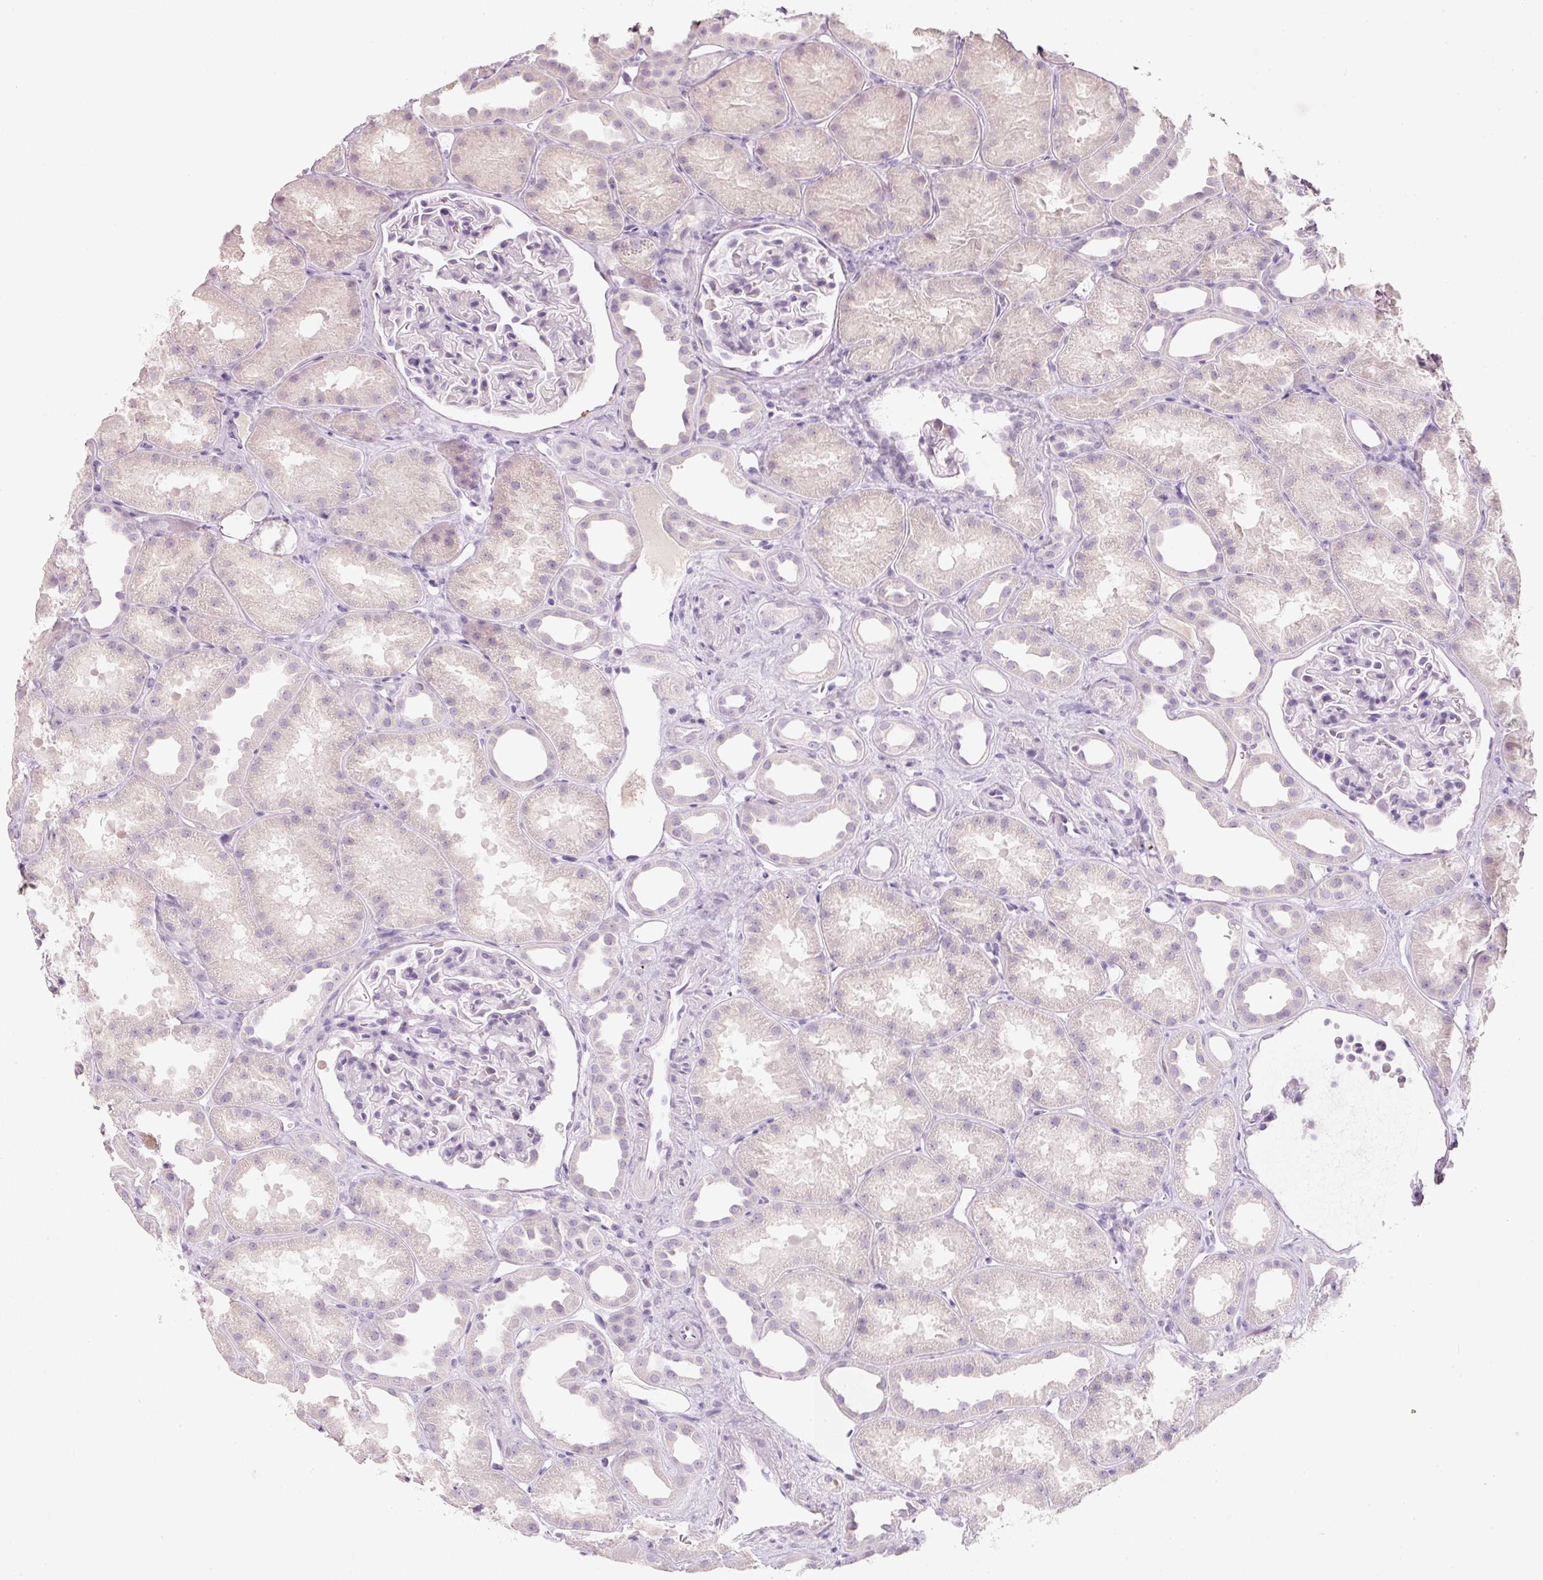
{"staining": {"intensity": "negative", "quantity": "none", "location": "none"}, "tissue": "kidney", "cell_type": "Cells in glomeruli", "image_type": "normal", "snomed": [{"axis": "morphology", "description": "Normal tissue, NOS"}, {"axis": "topography", "description": "Kidney"}], "caption": "Image shows no protein expression in cells in glomeruli of benign kidney. (DAB immunohistochemistry visualized using brightfield microscopy, high magnification).", "gene": "ENSG00000206549", "patient": {"sex": "male", "age": 61}}